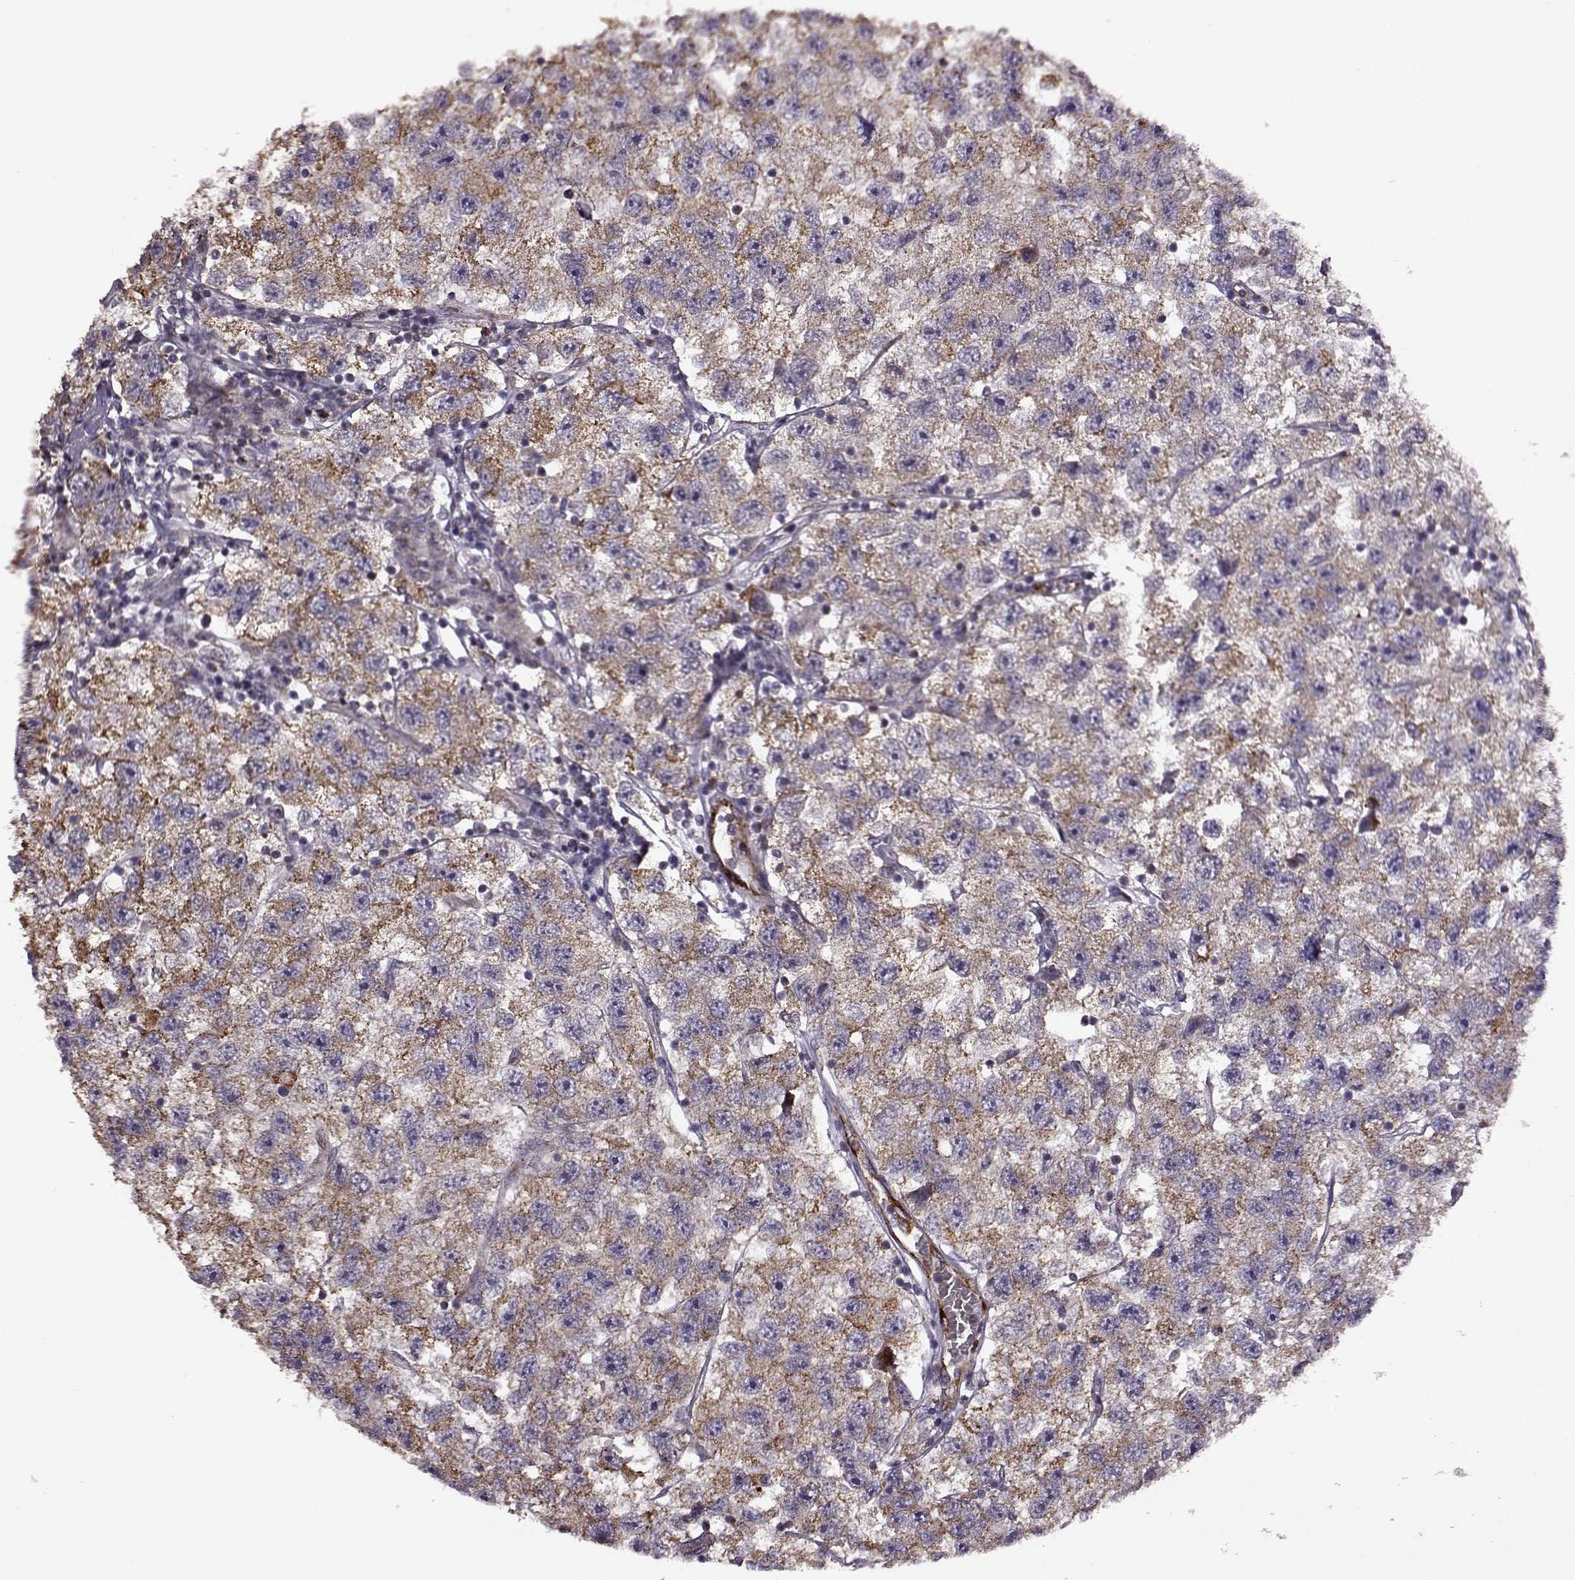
{"staining": {"intensity": "moderate", "quantity": ">75%", "location": "cytoplasmic/membranous"}, "tissue": "testis cancer", "cell_type": "Tumor cells", "image_type": "cancer", "snomed": [{"axis": "morphology", "description": "Seminoma, NOS"}, {"axis": "topography", "description": "Testis"}], "caption": "The micrograph demonstrates staining of testis cancer (seminoma), revealing moderate cytoplasmic/membranous protein staining (brown color) within tumor cells.", "gene": "MTSS1", "patient": {"sex": "male", "age": 26}}